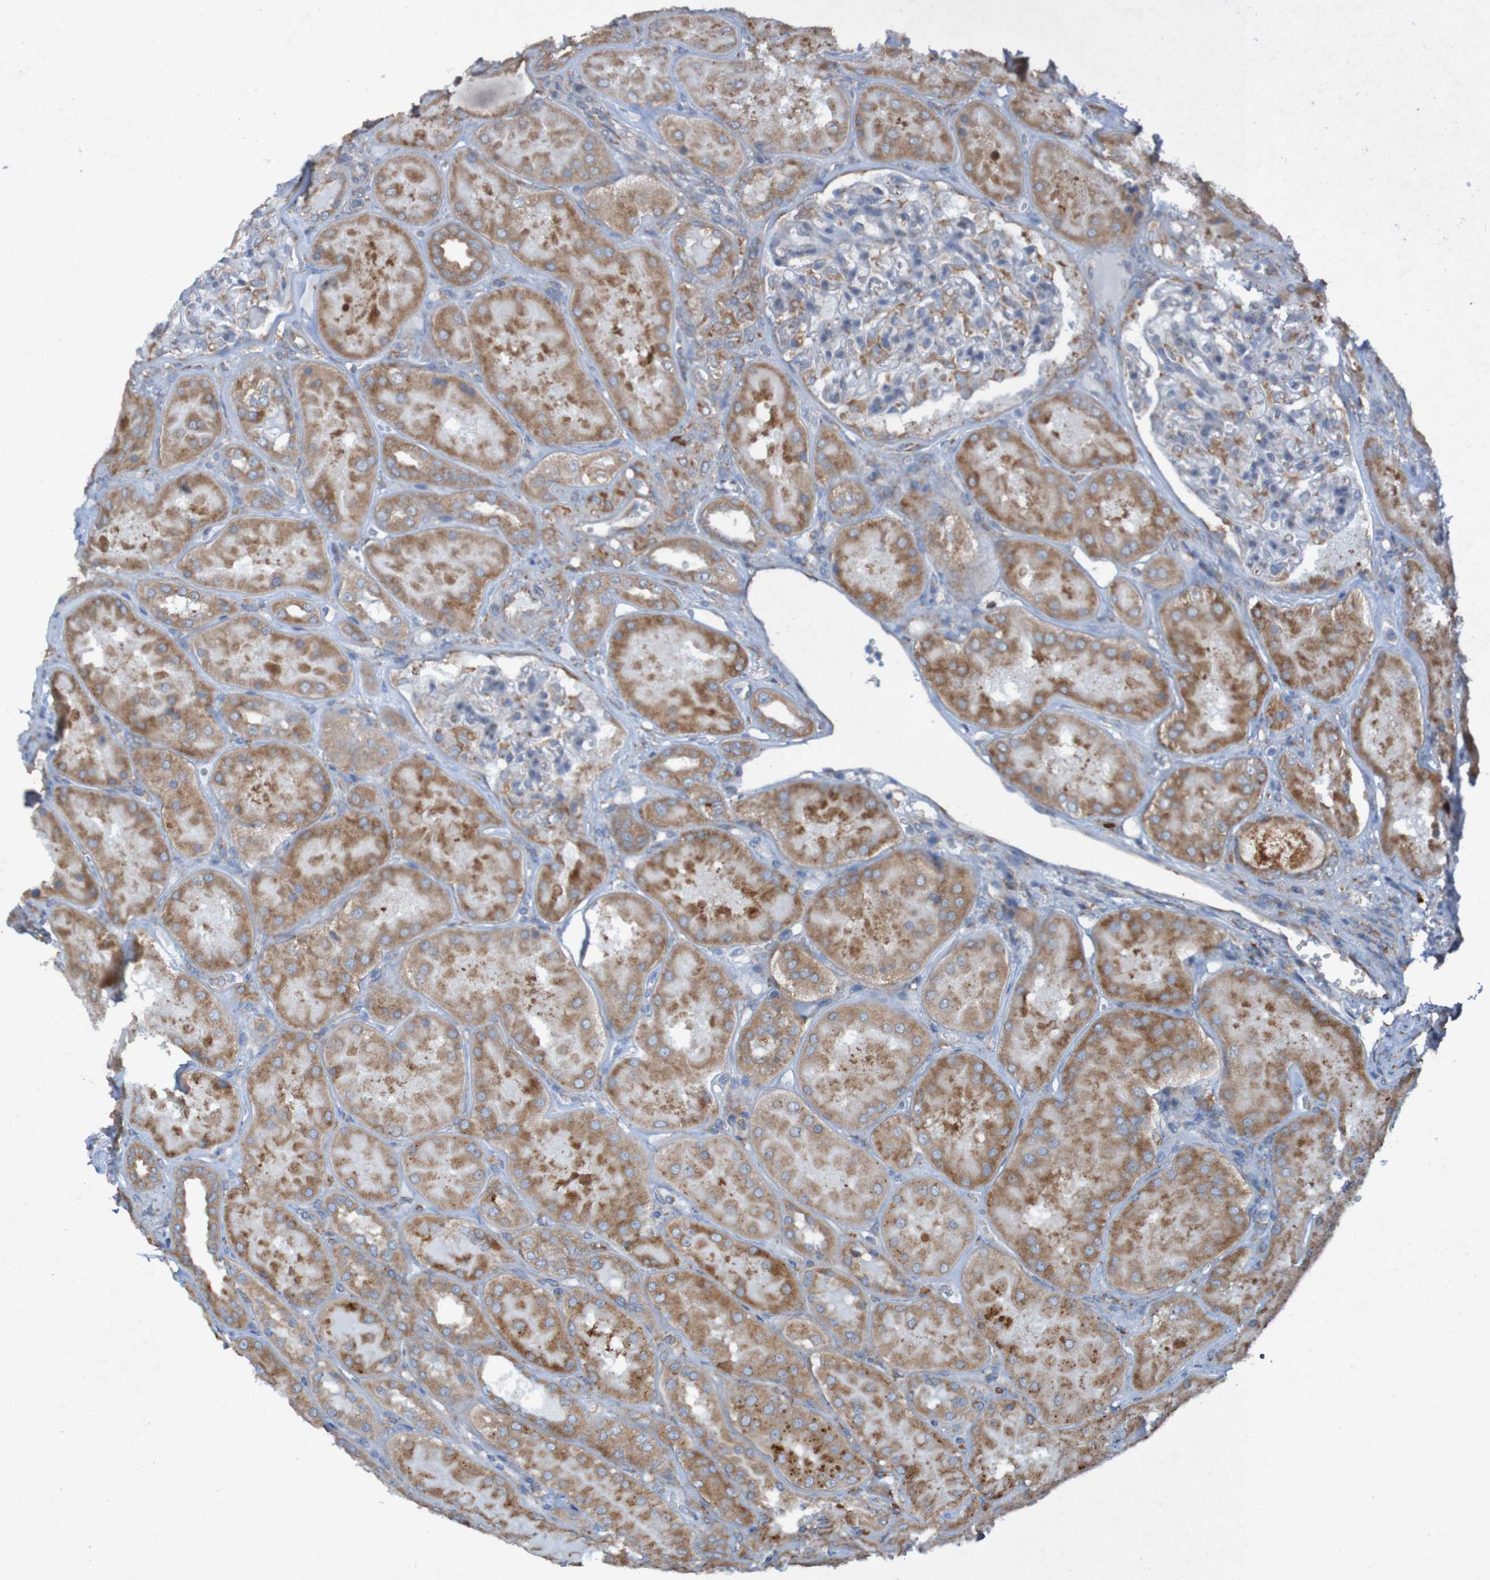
{"staining": {"intensity": "weak", "quantity": "25%-75%", "location": "cytoplasmic/membranous"}, "tissue": "kidney", "cell_type": "Cells in glomeruli", "image_type": "normal", "snomed": [{"axis": "morphology", "description": "Normal tissue, NOS"}, {"axis": "topography", "description": "Kidney"}], "caption": "Immunohistochemistry histopathology image of benign human kidney stained for a protein (brown), which displays low levels of weak cytoplasmic/membranous staining in approximately 25%-75% of cells in glomeruli.", "gene": "RPL10L", "patient": {"sex": "female", "age": 56}}